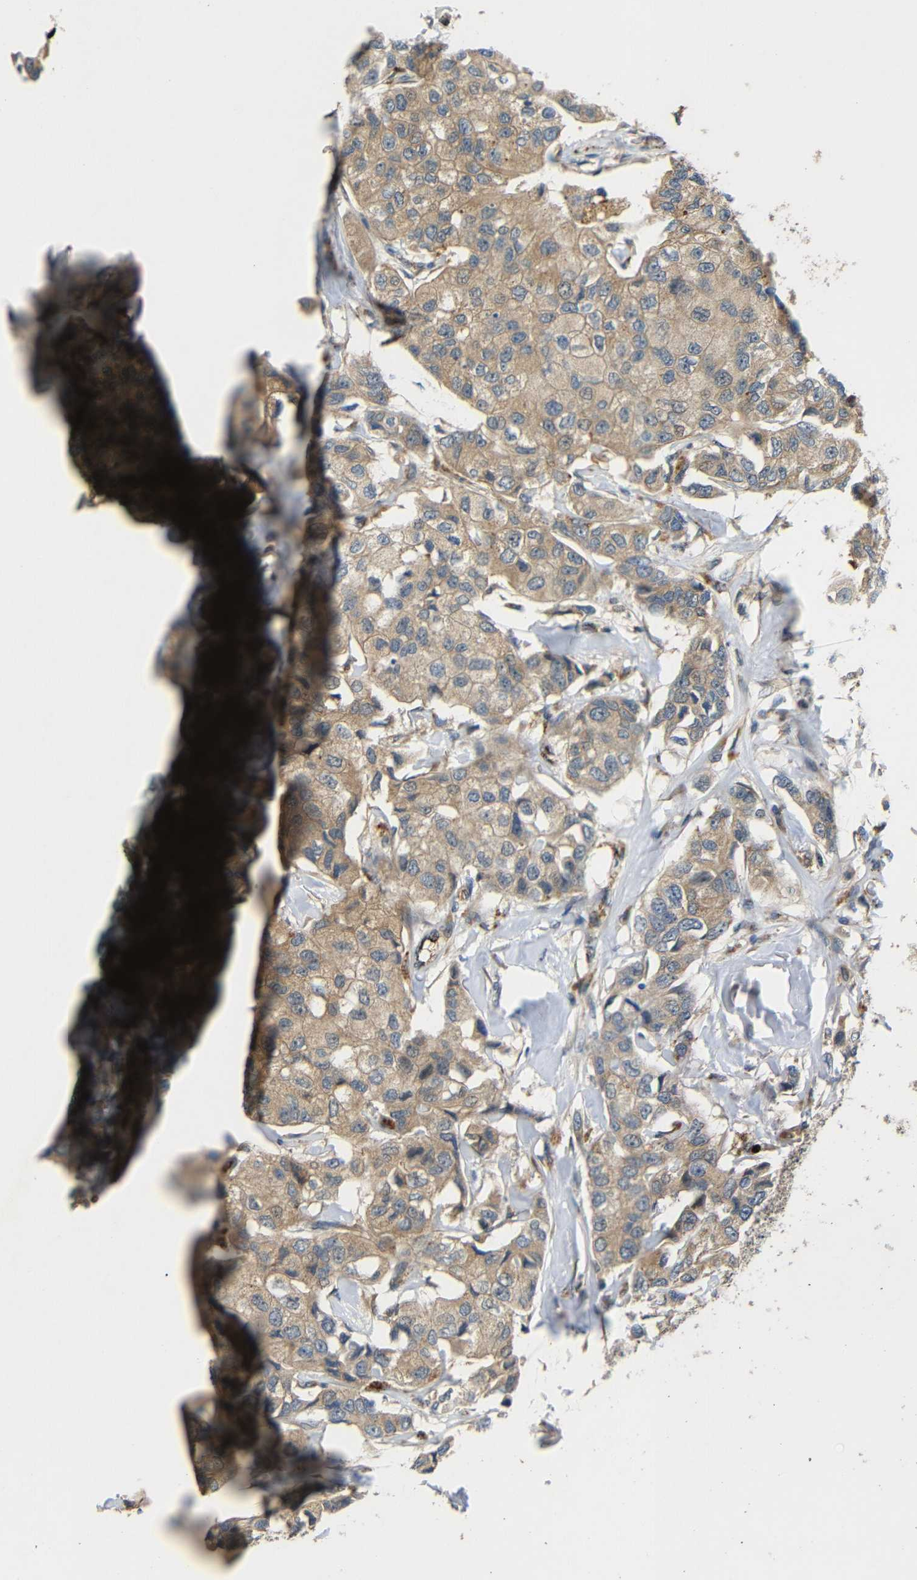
{"staining": {"intensity": "weak", "quantity": ">75%", "location": "cytoplasmic/membranous"}, "tissue": "breast cancer", "cell_type": "Tumor cells", "image_type": "cancer", "snomed": [{"axis": "morphology", "description": "Duct carcinoma"}, {"axis": "topography", "description": "Breast"}], "caption": "Human breast cancer stained for a protein (brown) demonstrates weak cytoplasmic/membranous positive positivity in about >75% of tumor cells.", "gene": "ATP7A", "patient": {"sex": "female", "age": 80}}